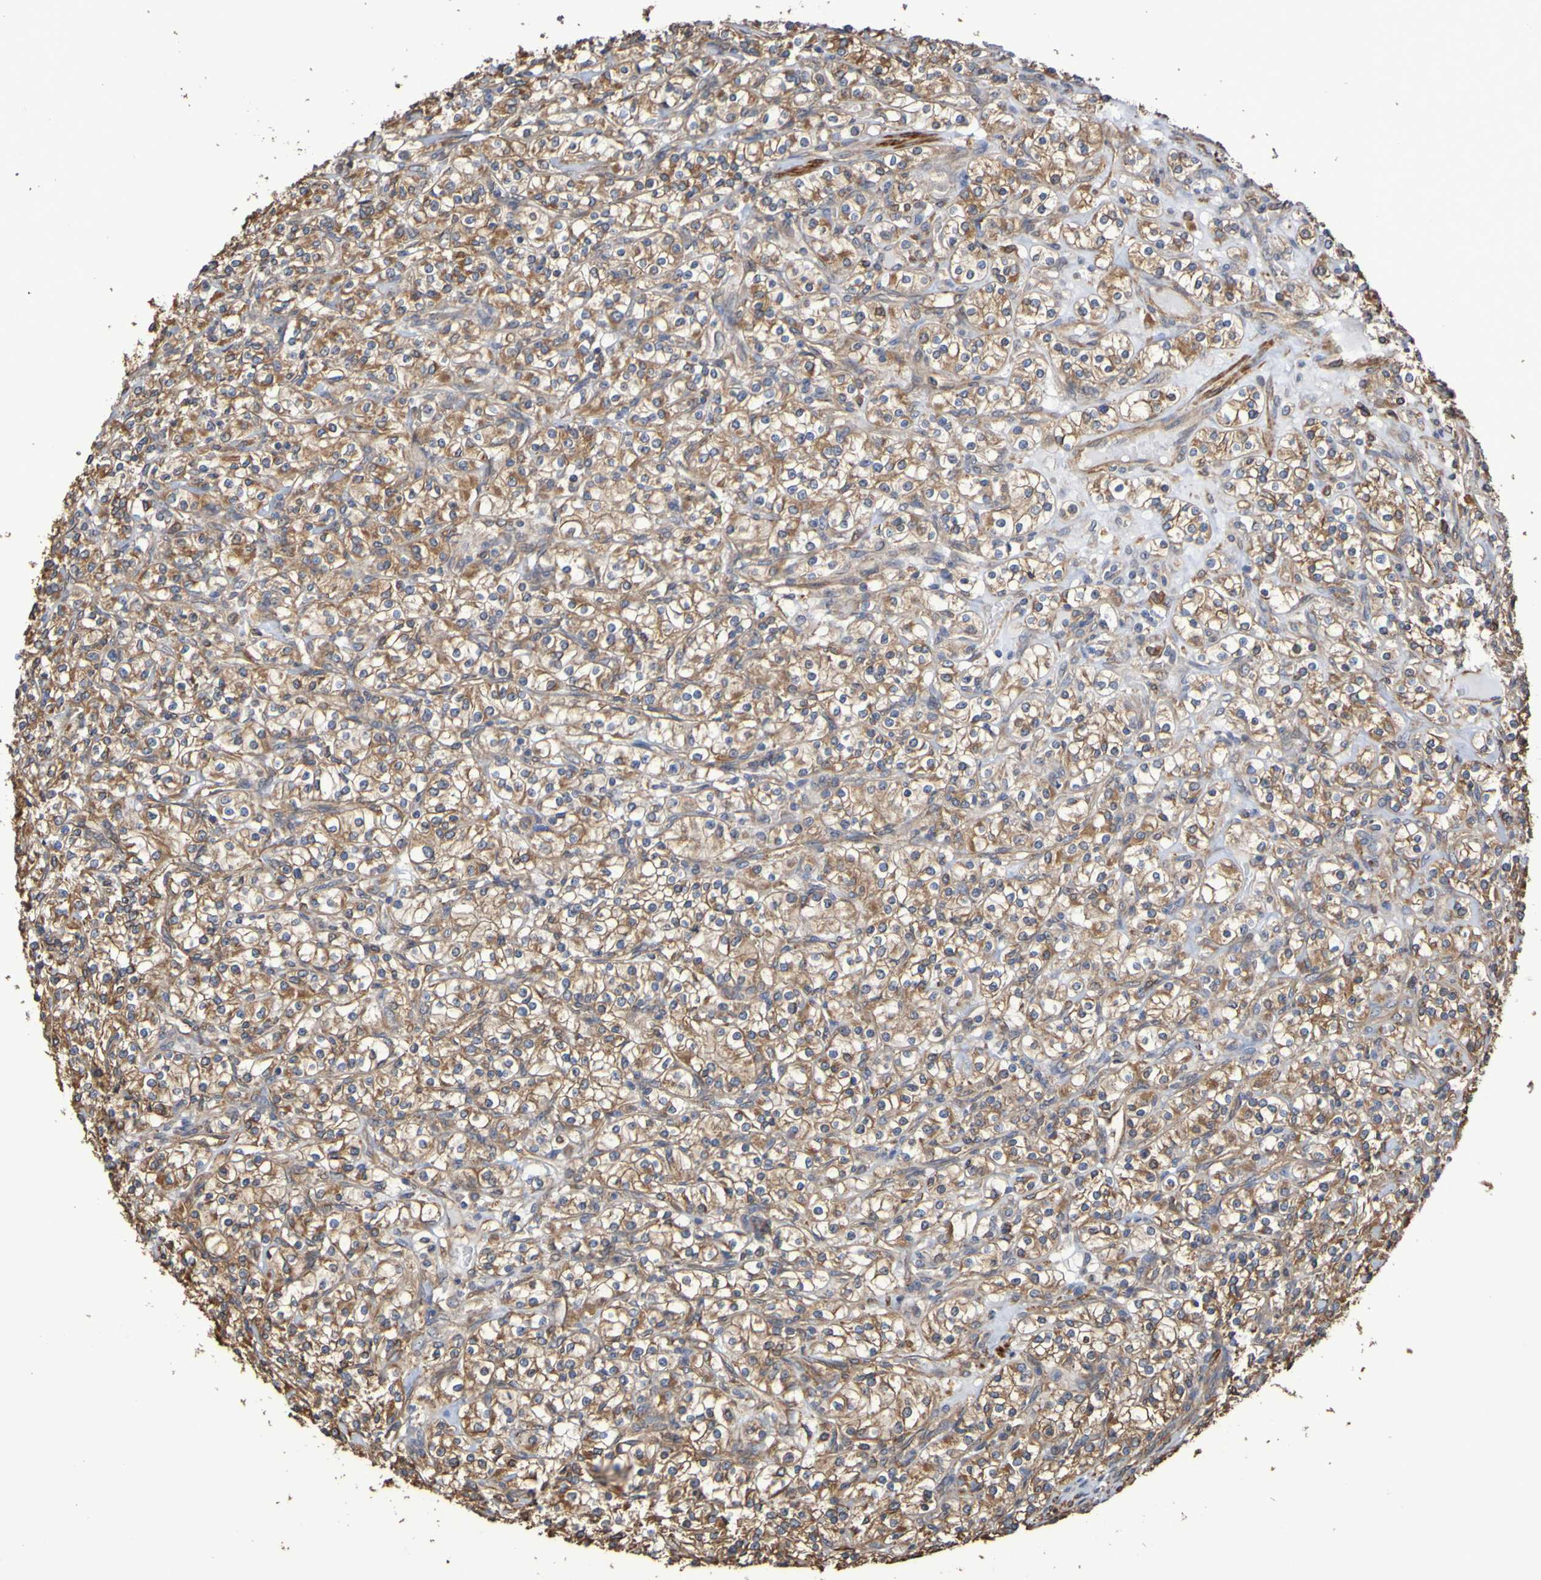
{"staining": {"intensity": "moderate", "quantity": ">75%", "location": "cytoplasmic/membranous"}, "tissue": "renal cancer", "cell_type": "Tumor cells", "image_type": "cancer", "snomed": [{"axis": "morphology", "description": "Adenocarcinoma, NOS"}, {"axis": "topography", "description": "Kidney"}], "caption": "Immunohistochemistry micrograph of neoplastic tissue: renal adenocarcinoma stained using immunohistochemistry reveals medium levels of moderate protein expression localized specifically in the cytoplasmic/membranous of tumor cells, appearing as a cytoplasmic/membranous brown color.", "gene": "RAB11A", "patient": {"sex": "male", "age": 77}}